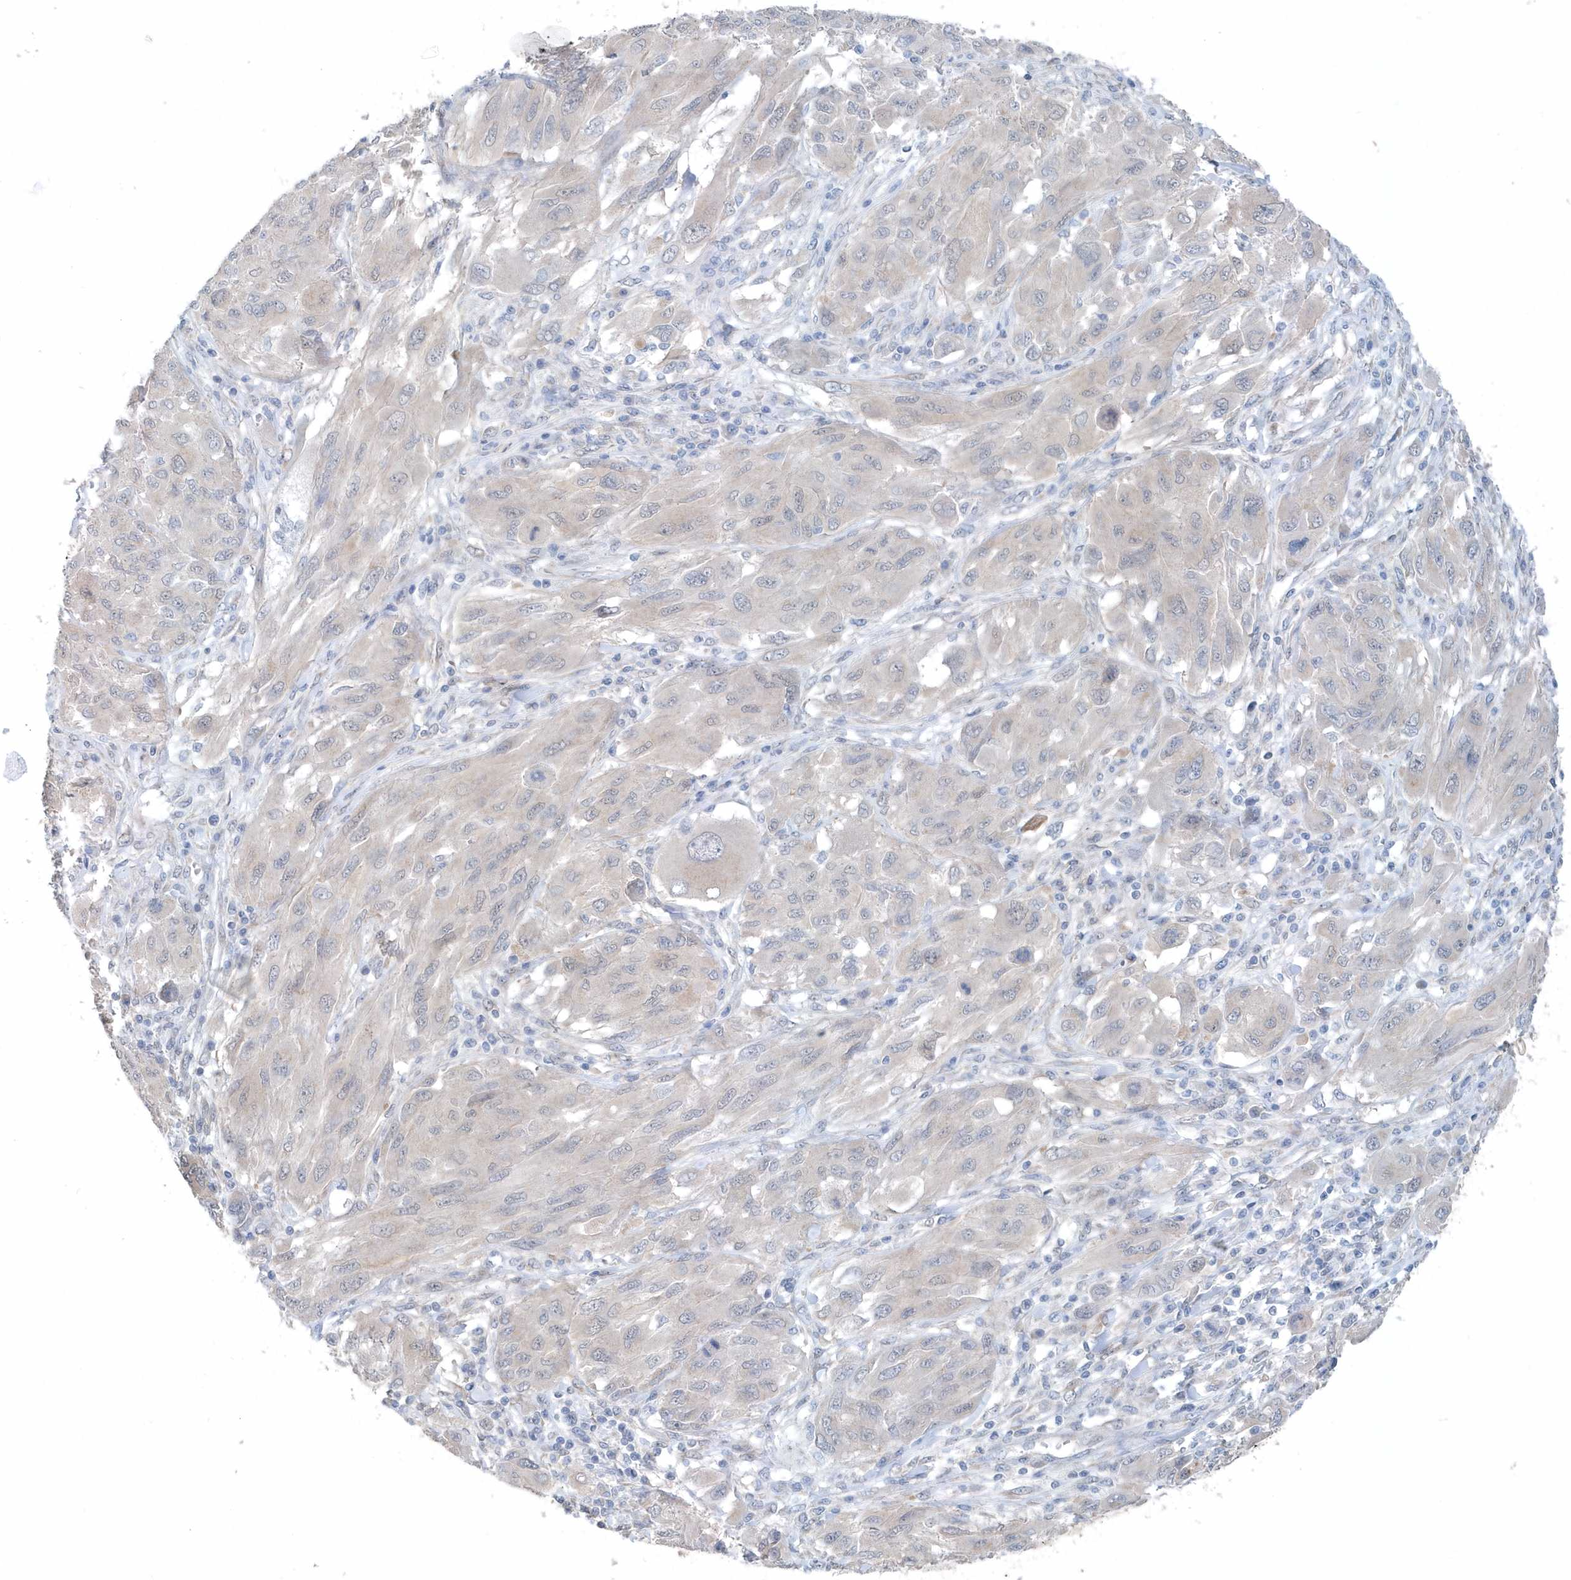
{"staining": {"intensity": "negative", "quantity": "none", "location": "none"}, "tissue": "melanoma", "cell_type": "Tumor cells", "image_type": "cancer", "snomed": [{"axis": "morphology", "description": "Malignant melanoma, NOS"}, {"axis": "topography", "description": "Skin"}], "caption": "The micrograph shows no staining of tumor cells in malignant melanoma. (Stains: DAB immunohistochemistry (IHC) with hematoxylin counter stain, Microscopy: brightfield microscopy at high magnification).", "gene": "PFN2", "patient": {"sex": "female", "age": 91}}